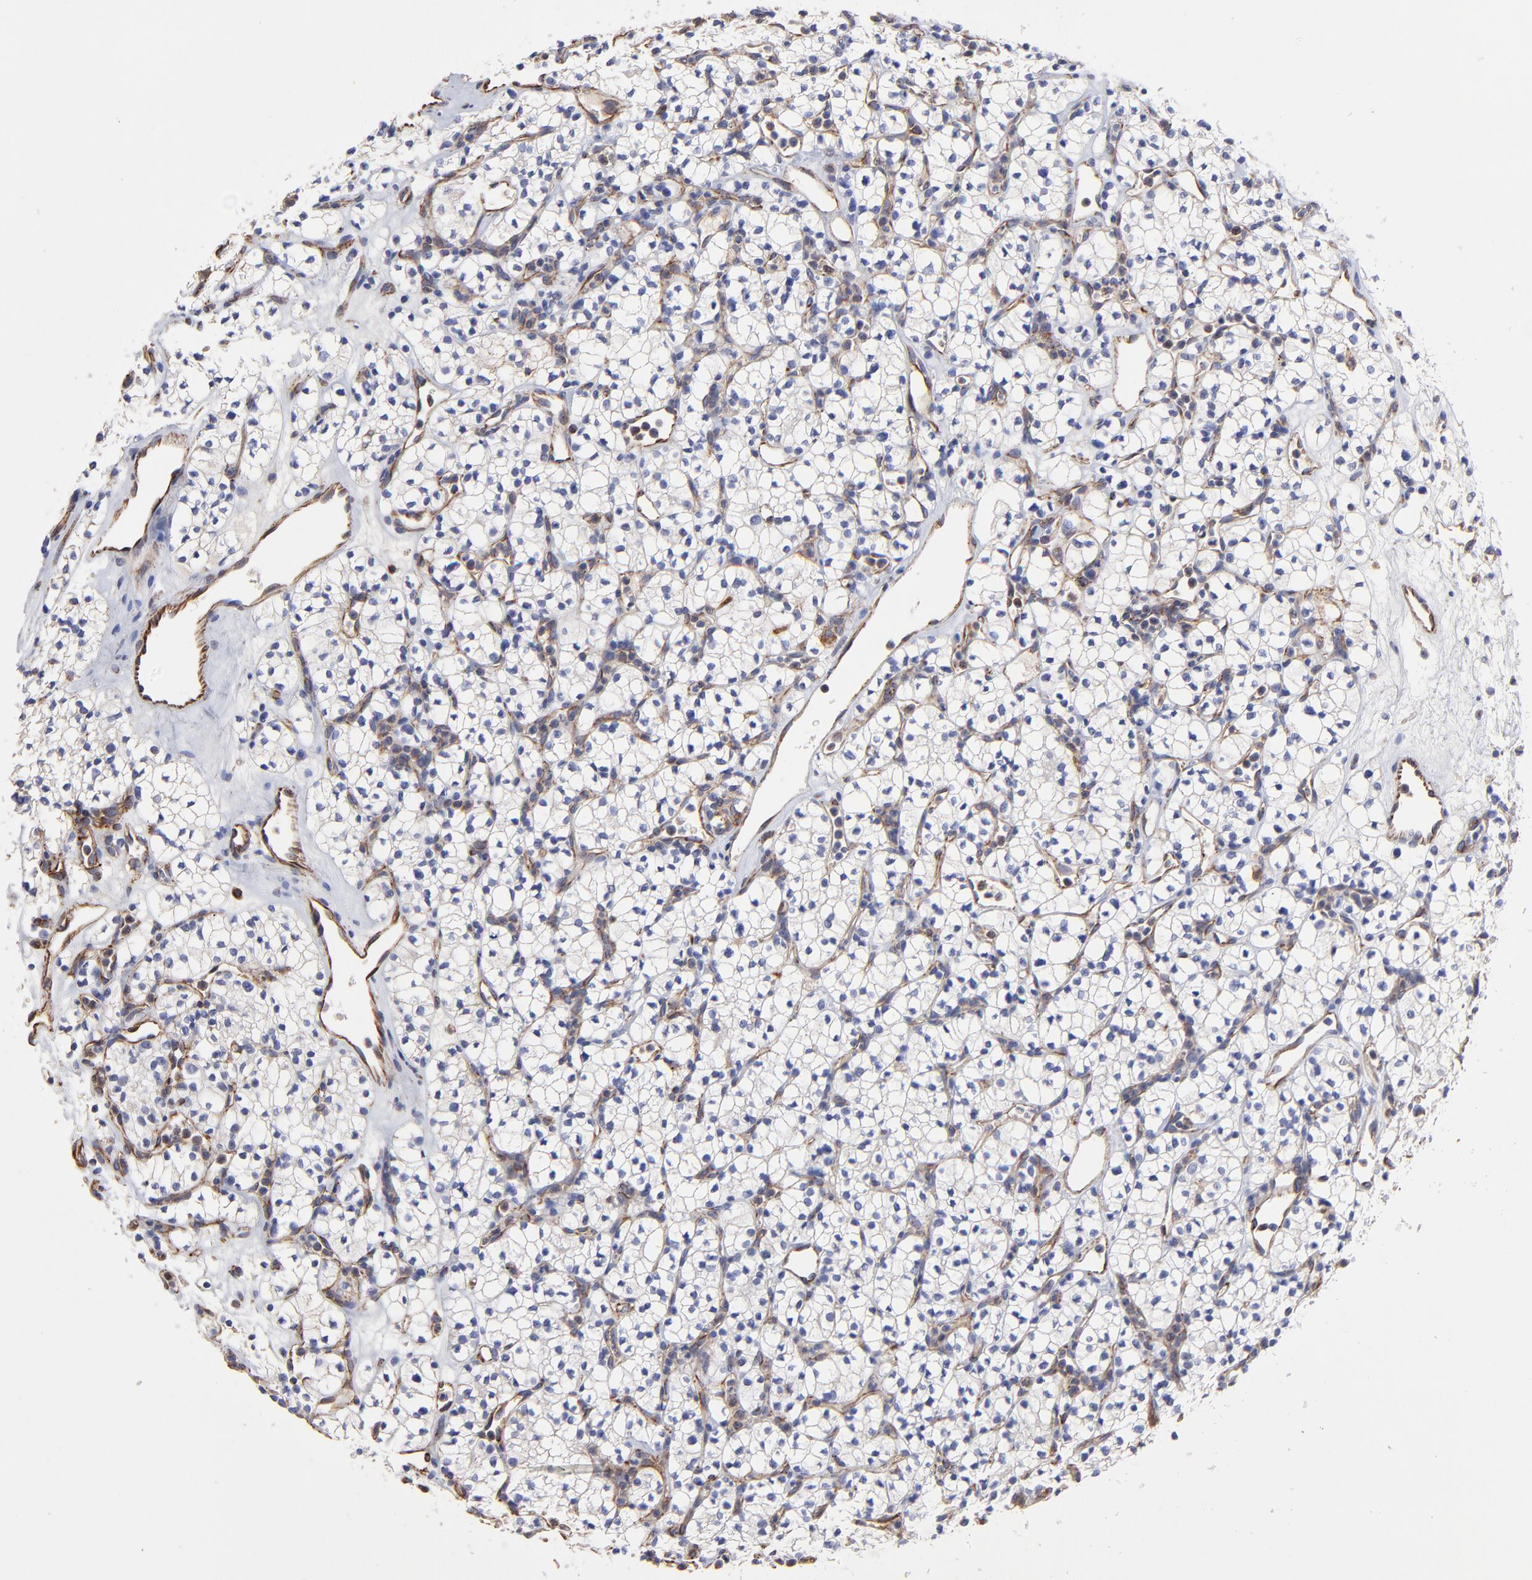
{"staining": {"intensity": "negative", "quantity": "none", "location": "none"}, "tissue": "renal cancer", "cell_type": "Tumor cells", "image_type": "cancer", "snomed": [{"axis": "morphology", "description": "Adenocarcinoma, NOS"}, {"axis": "topography", "description": "Kidney"}], "caption": "Tumor cells are negative for protein expression in human renal cancer. Brightfield microscopy of IHC stained with DAB (brown) and hematoxylin (blue), captured at high magnification.", "gene": "COX8C", "patient": {"sex": "male", "age": 59}}